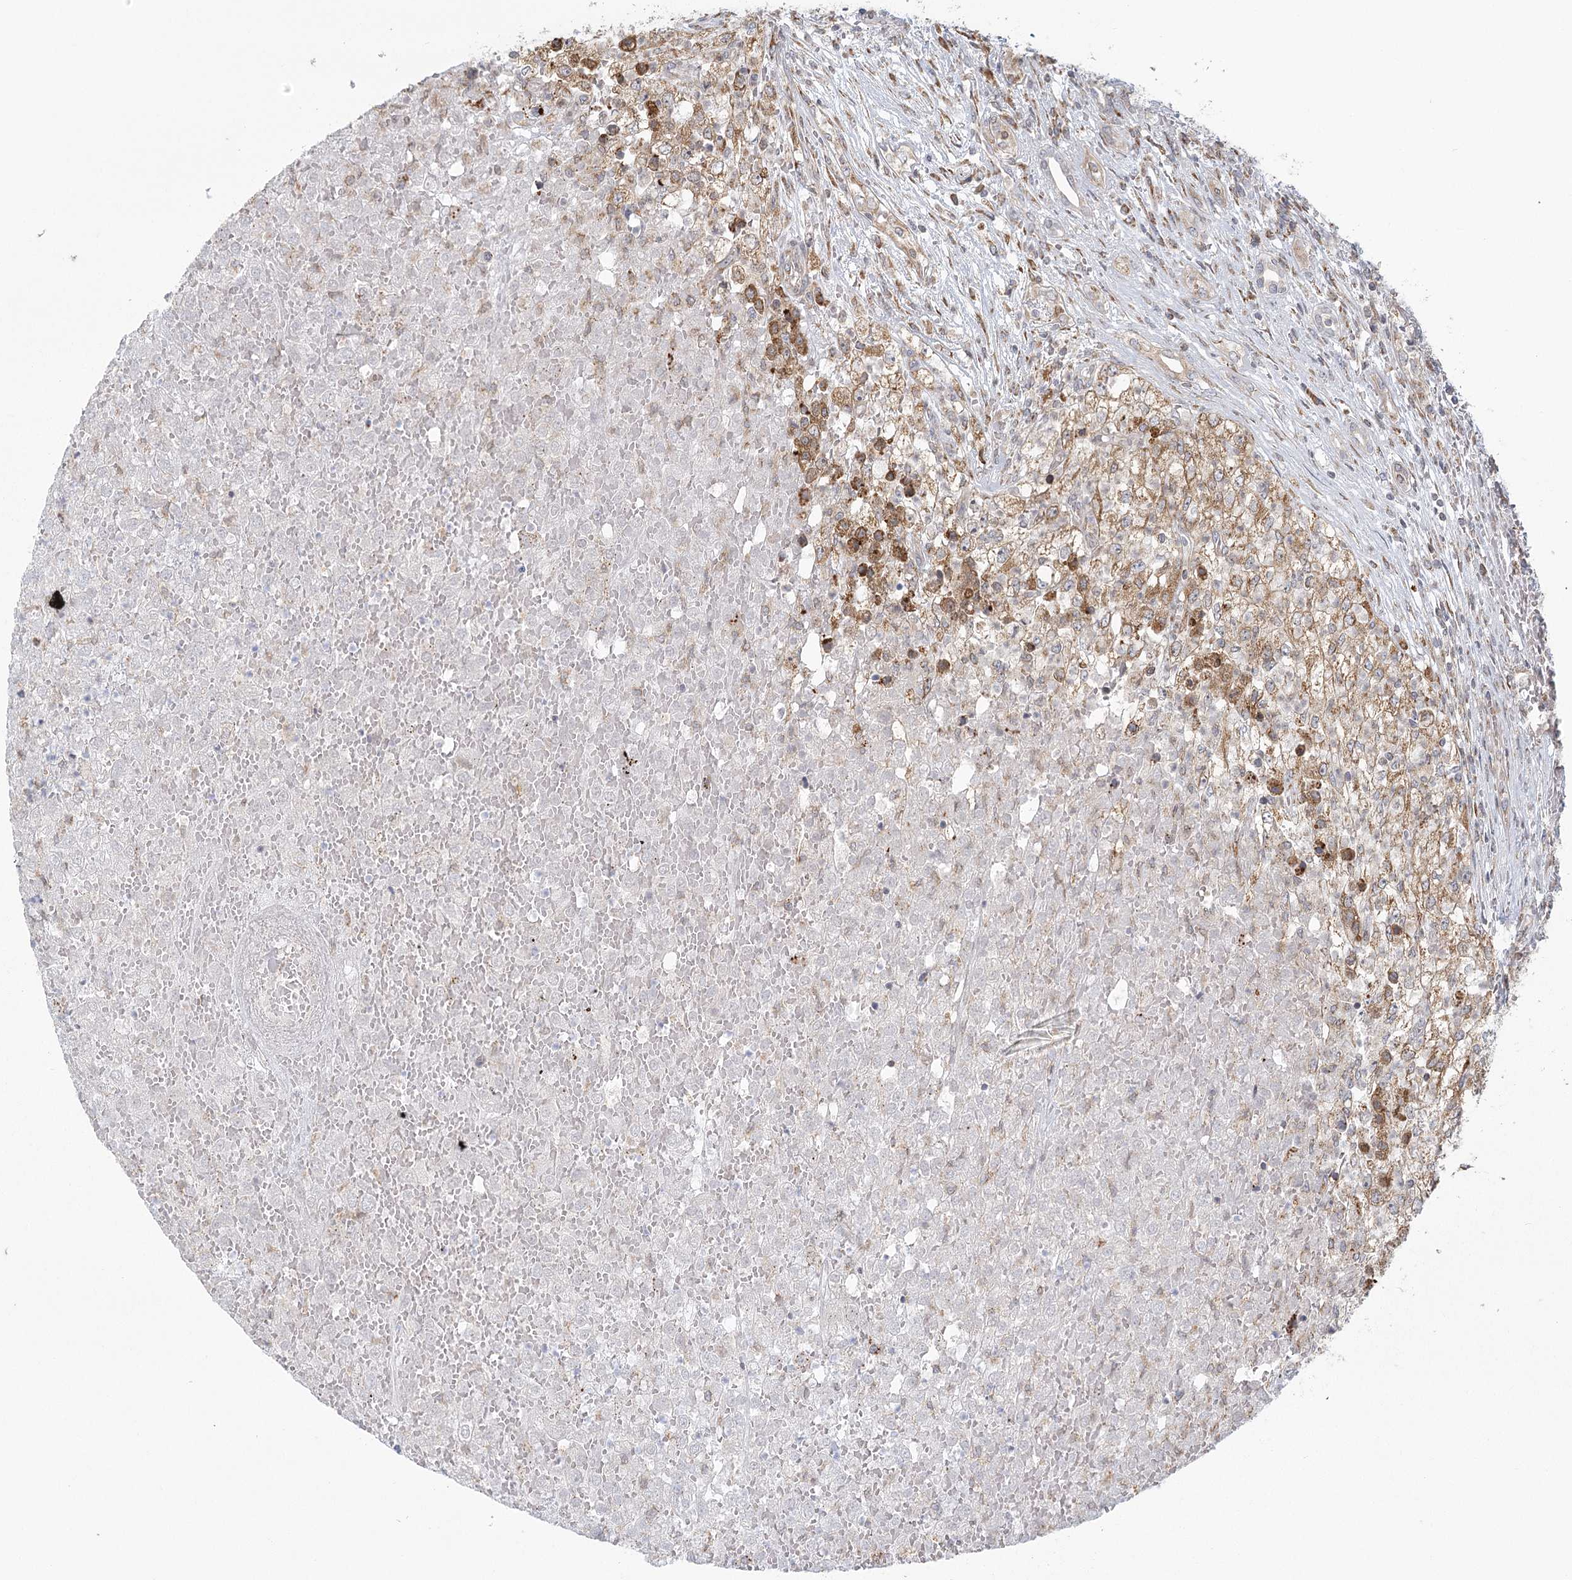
{"staining": {"intensity": "moderate", "quantity": ">75%", "location": "cytoplasmic/membranous"}, "tissue": "renal cancer", "cell_type": "Tumor cells", "image_type": "cancer", "snomed": [{"axis": "morphology", "description": "Adenocarcinoma, NOS"}, {"axis": "topography", "description": "Kidney"}], "caption": "This is a micrograph of immunohistochemistry staining of renal adenocarcinoma, which shows moderate positivity in the cytoplasmic/membranous of tumor cells.", "gene": "LACTB", "patient": {"sex": "female", "age": 54}}